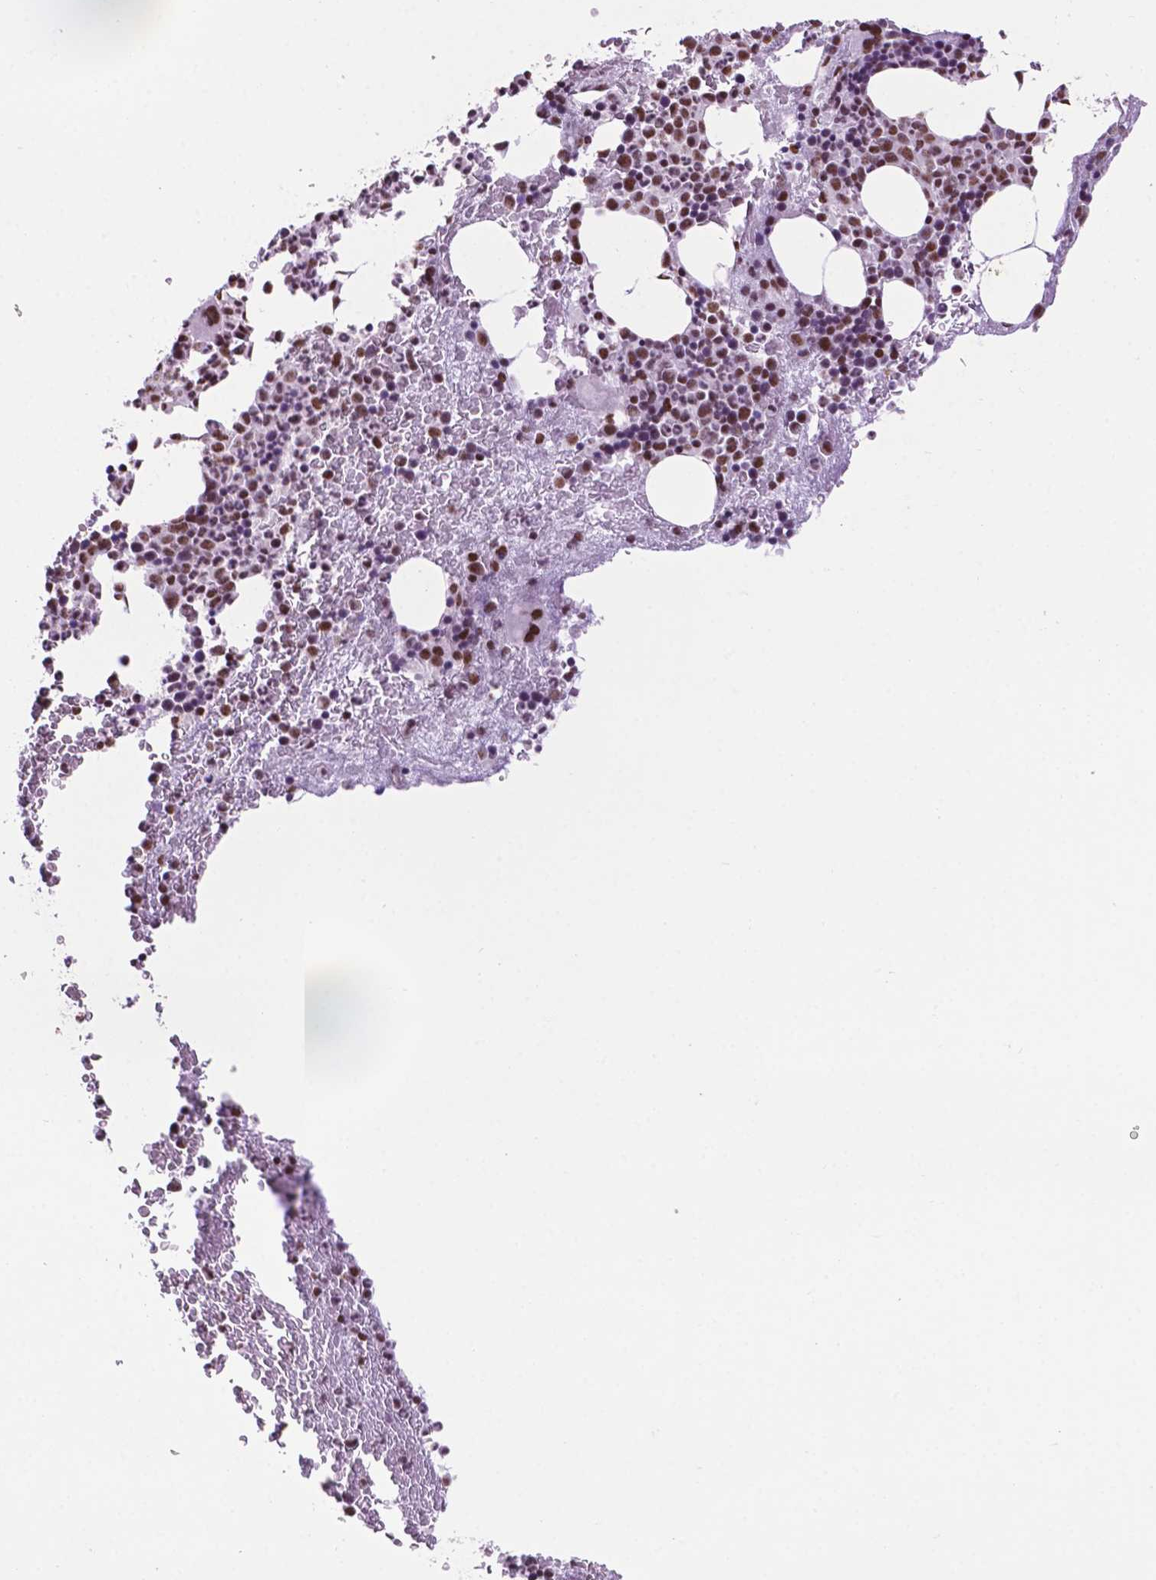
{"staining": {"intensity": "moderate", "quantity": "25%-75%", "location": "nuclear"}, "tissue": "bone marrow", "cell_type": "Hematopoietic cells", "image_type": "normal", "snomed": [{"axis": "morphology", "description": "Normal tissue, NOS"}, {"axis": "topography", "description": "Bone marrow"}], "caption": "Protein staining displays moderate nuclear staining in about 25%-75% of hematopoietic cells in unremarkable bone marrow.", "gene": "CCAR2", "patient": {"sex": "male", "age": 44}}